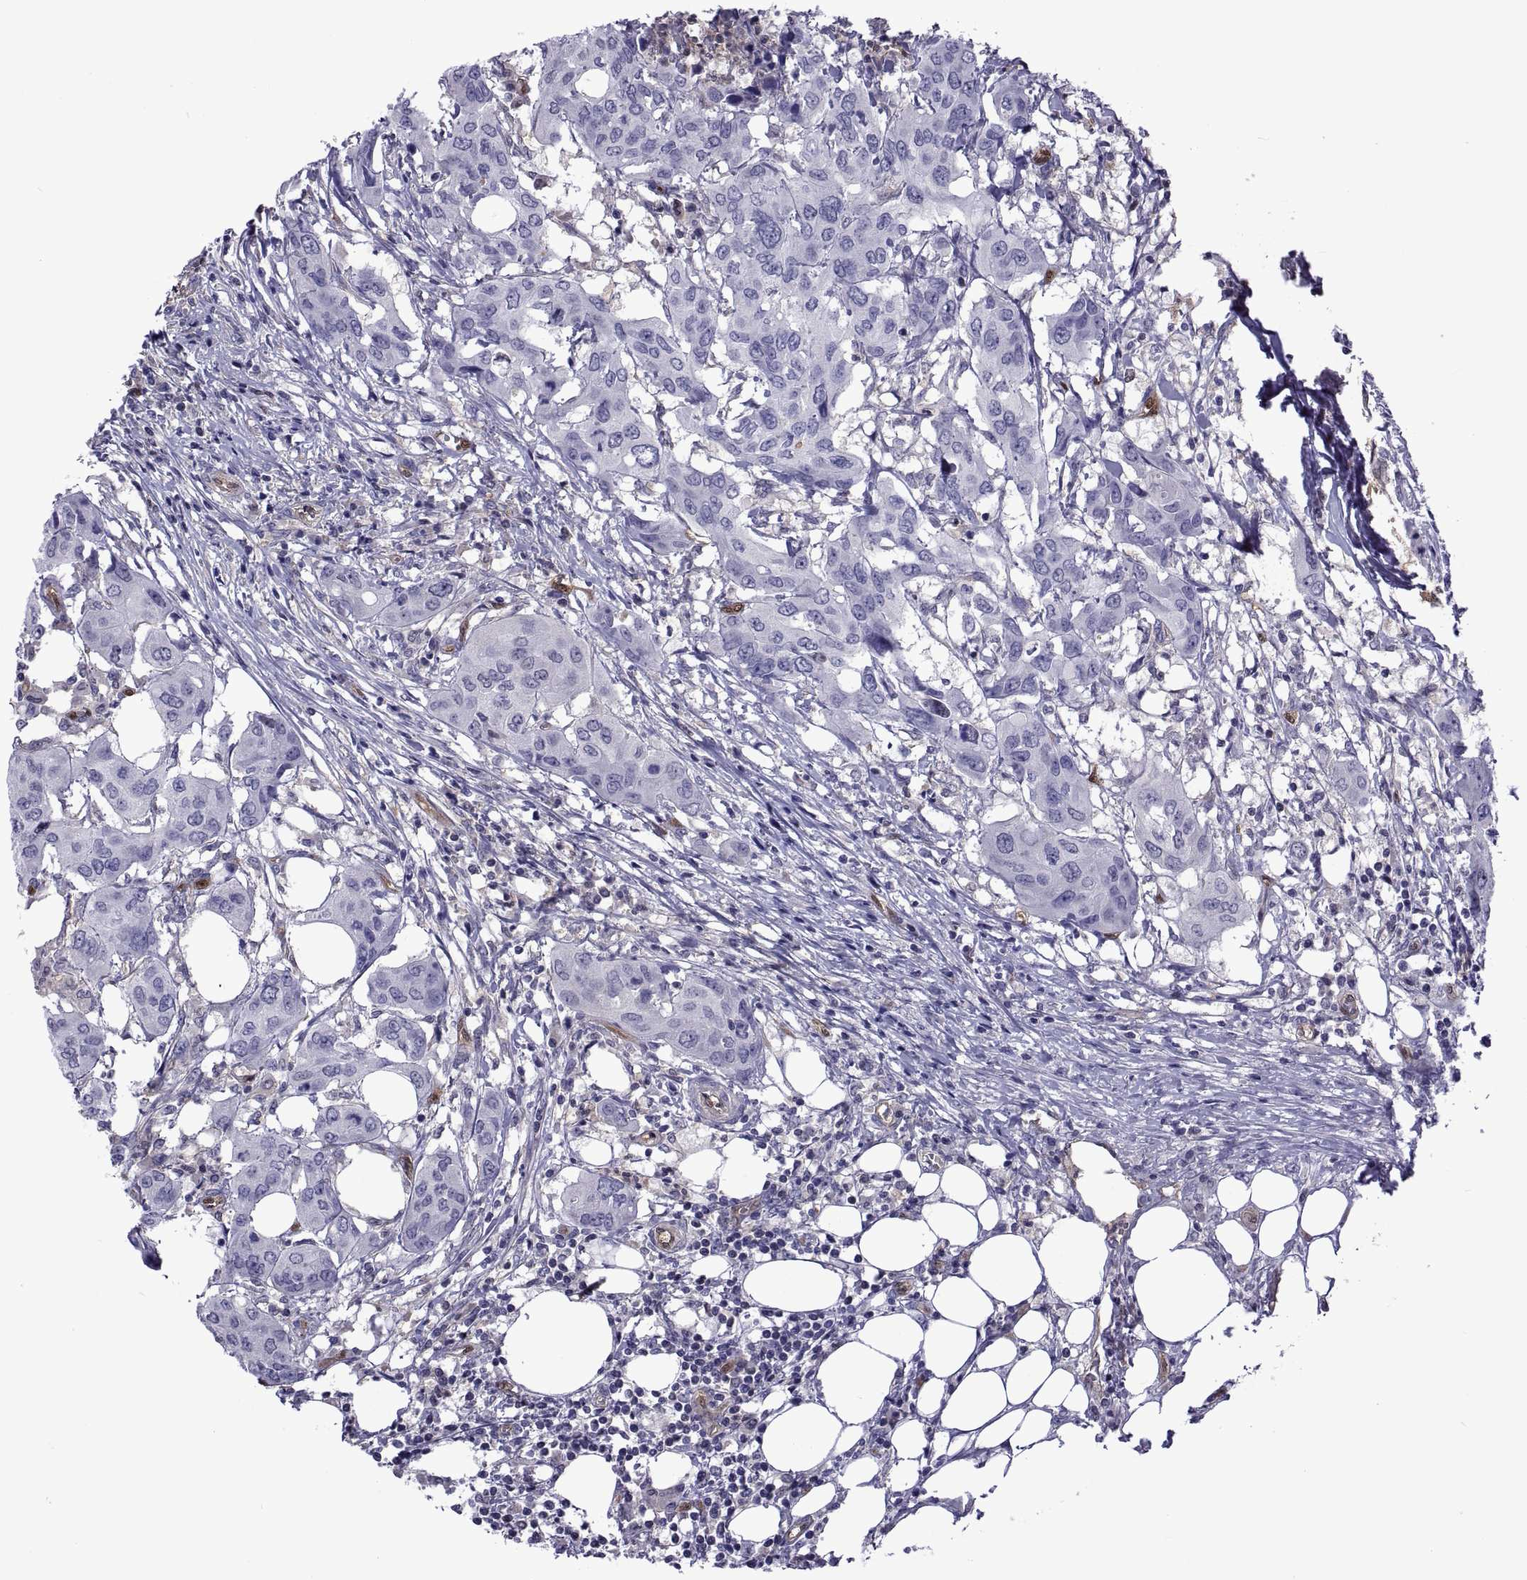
{"staining": {"intensity": "negative", "quantity": "none", "location": "none"}, "tissue": "urothelial cancer", "cell_type": "Tumor cells", "image_type": "cancer", "snomed": [{"axis": "morphology", "description": "Urothelial carcinoma, NOS"}, {"axis": "morphology", "description": "Urothelial carcinoma, High grade"}, {"axis": "topography", "description": "Urinary bladder"}], "caption": "A high-resolution photomicrograph shows IHC staining of urothelial carcinoma (high-grade), which shows no significant expression in tumor cells.", "gene": "LCN9", "patient": {"sex": "male", "age": 63}}